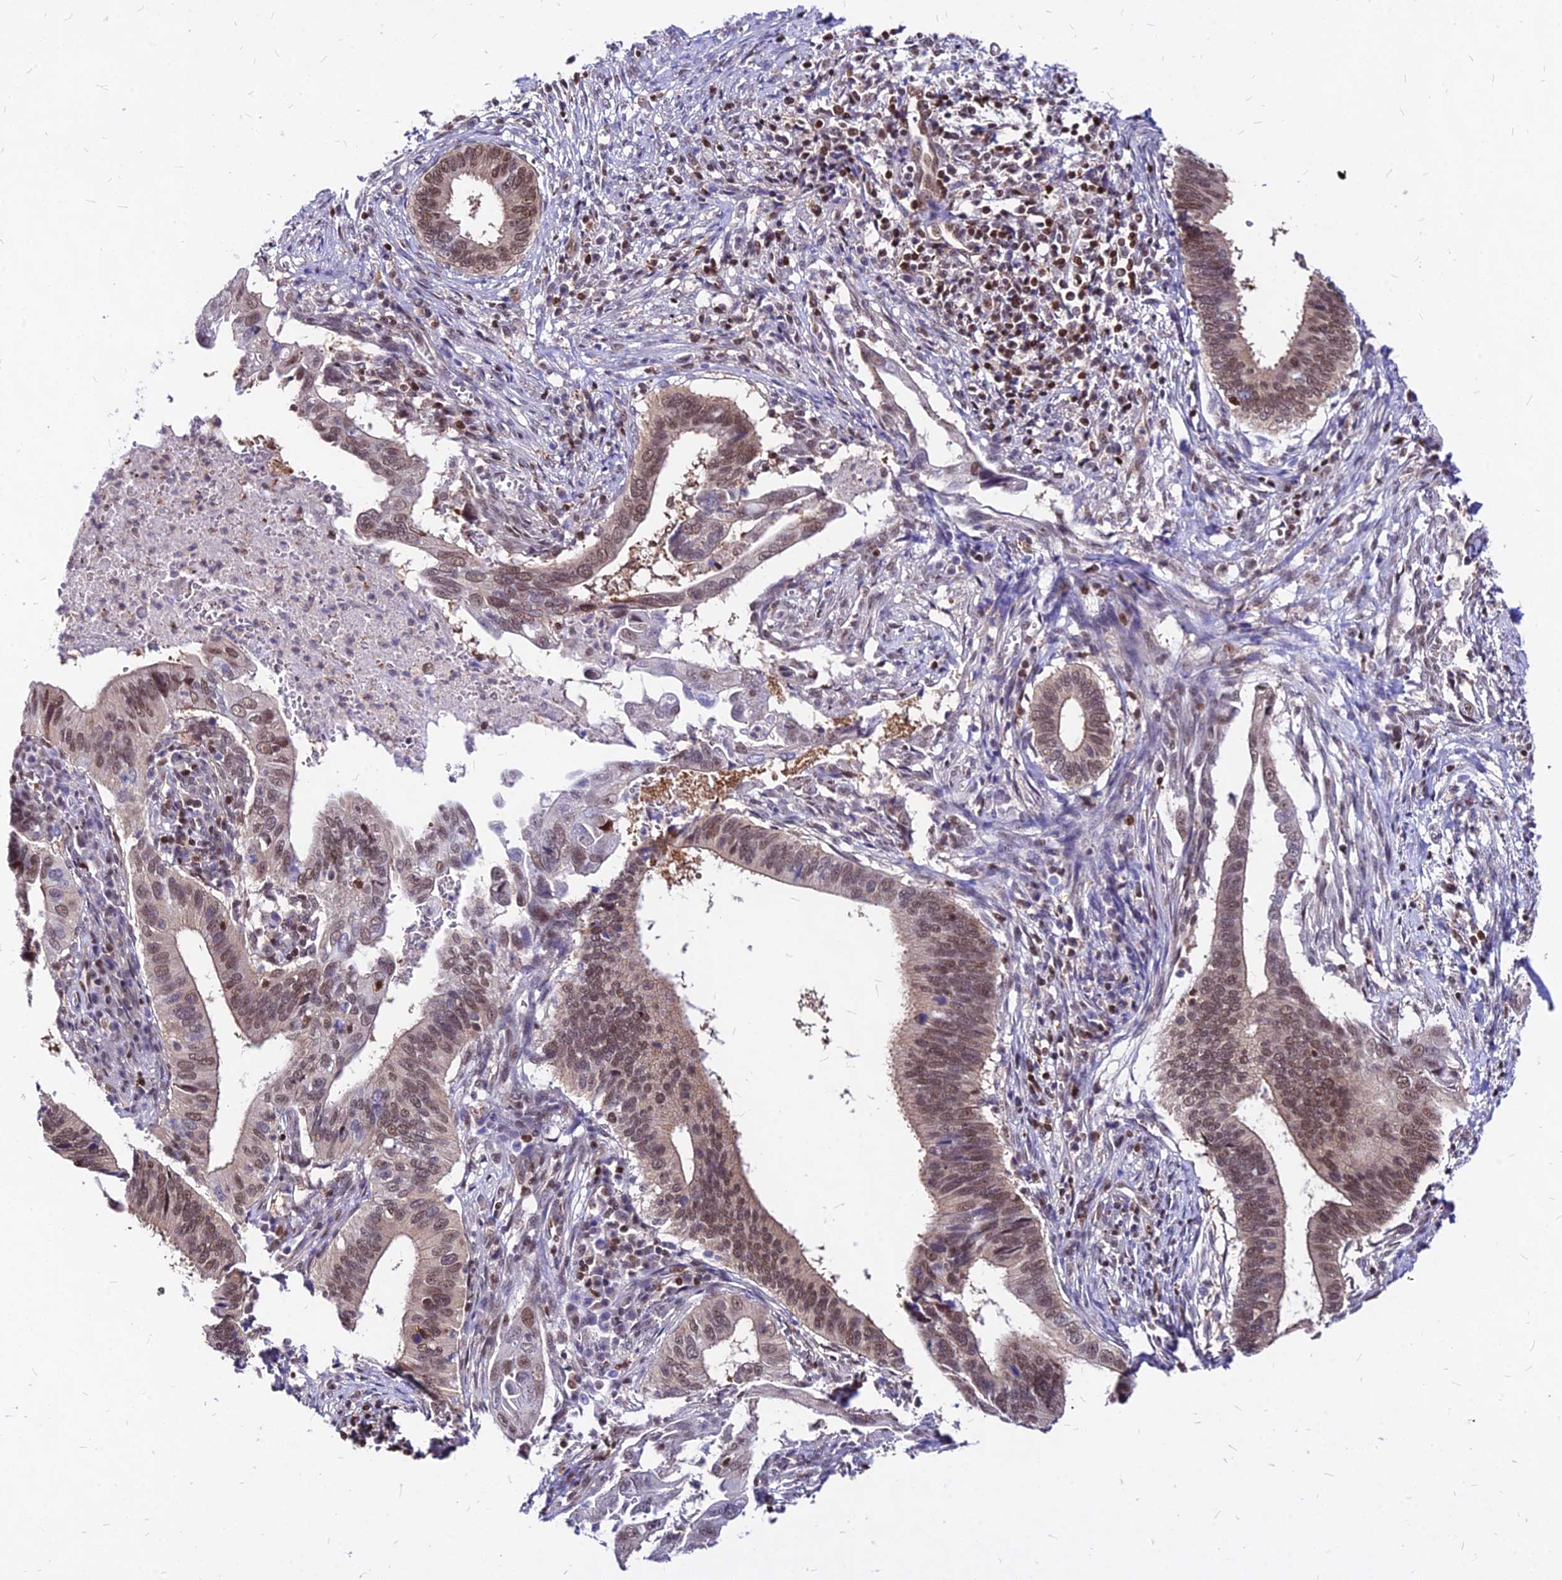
{"staining": {"intensity": "weak", "quantity": ">75%", "location": "nuclear"}, "tissue": "cervical cancer", "cell_type": "Tumor cells", "image_type": "cancer", "snomed": [{"axis": "morphology", "description": "Adenocarcinoma, NOS"}, {"axis": "topography", "description": "Cervix"}], "caption": "Human adenocarcinoma (cervical) stained with a protein marker reveals weak staining in tumor cells.", "gene": "PAXX", "patient": {"sex": "female", "age": 42}}